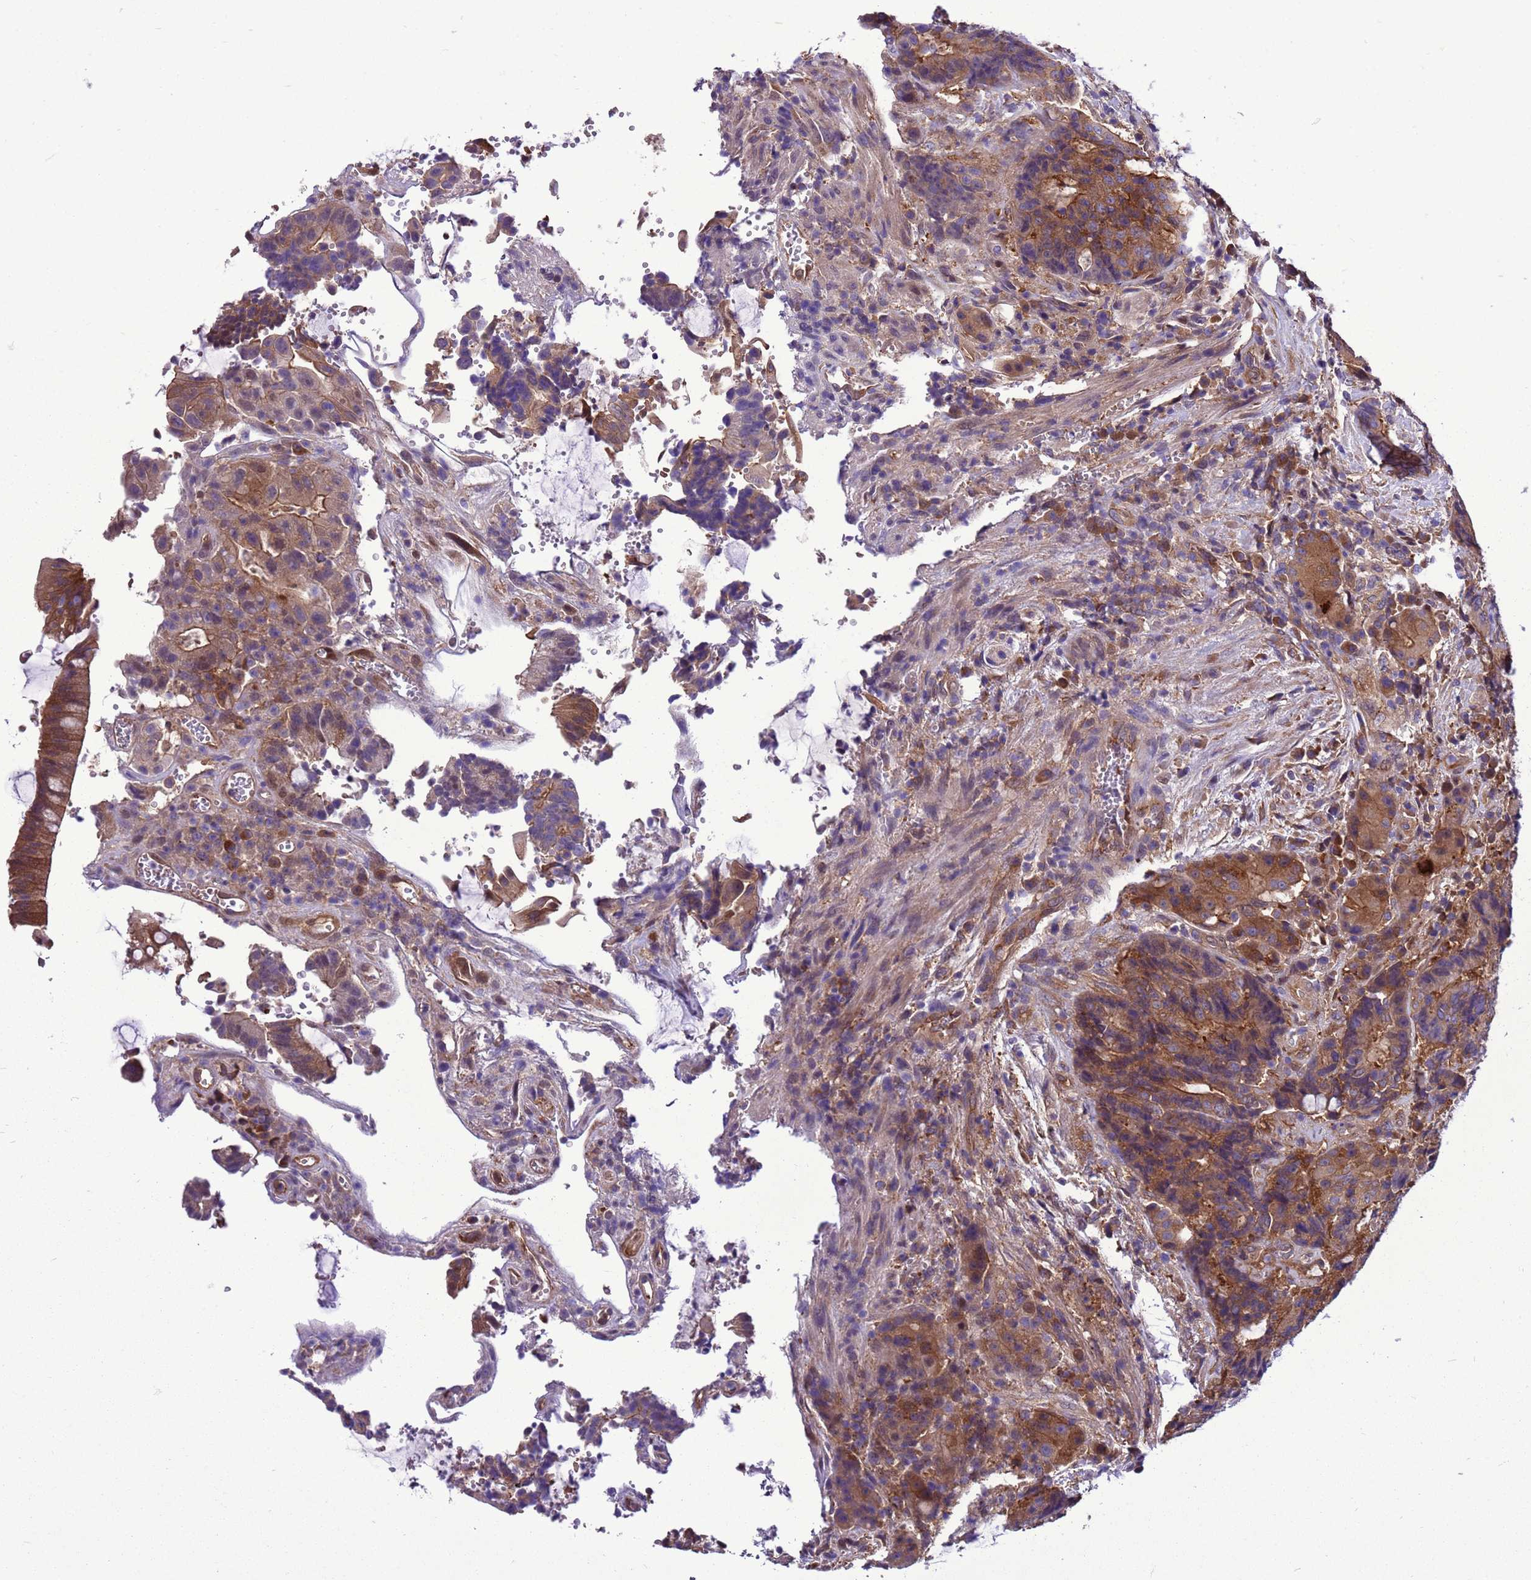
{"staining": {"intensity": "moderate", "quantity": ">75%", "location": "cytoplasmic/membranous"}, "tissue": "colorectal cancer", "cell_type": "Tumor cells", "image_type": "cancer", "snomed": [{"axis": "morphology", "description": "Adenocarcinoma, NOS"}, {"axis": "topography", "description": "Rectum"}], "caption": "Immunohistochemistry (IHC) of human colorectal cancer reveals medium levels of moderate cytoplasmic/membranous positivity in about >75% of tumor cells. (Stains: DAB (3,3'-diaminobenzidine) in brown, nuclei in blue, Microscopy: brightfield microscopy at high magnification).", "gene": "RABEP2", "patient": {"sex": "male", "age": 69}}